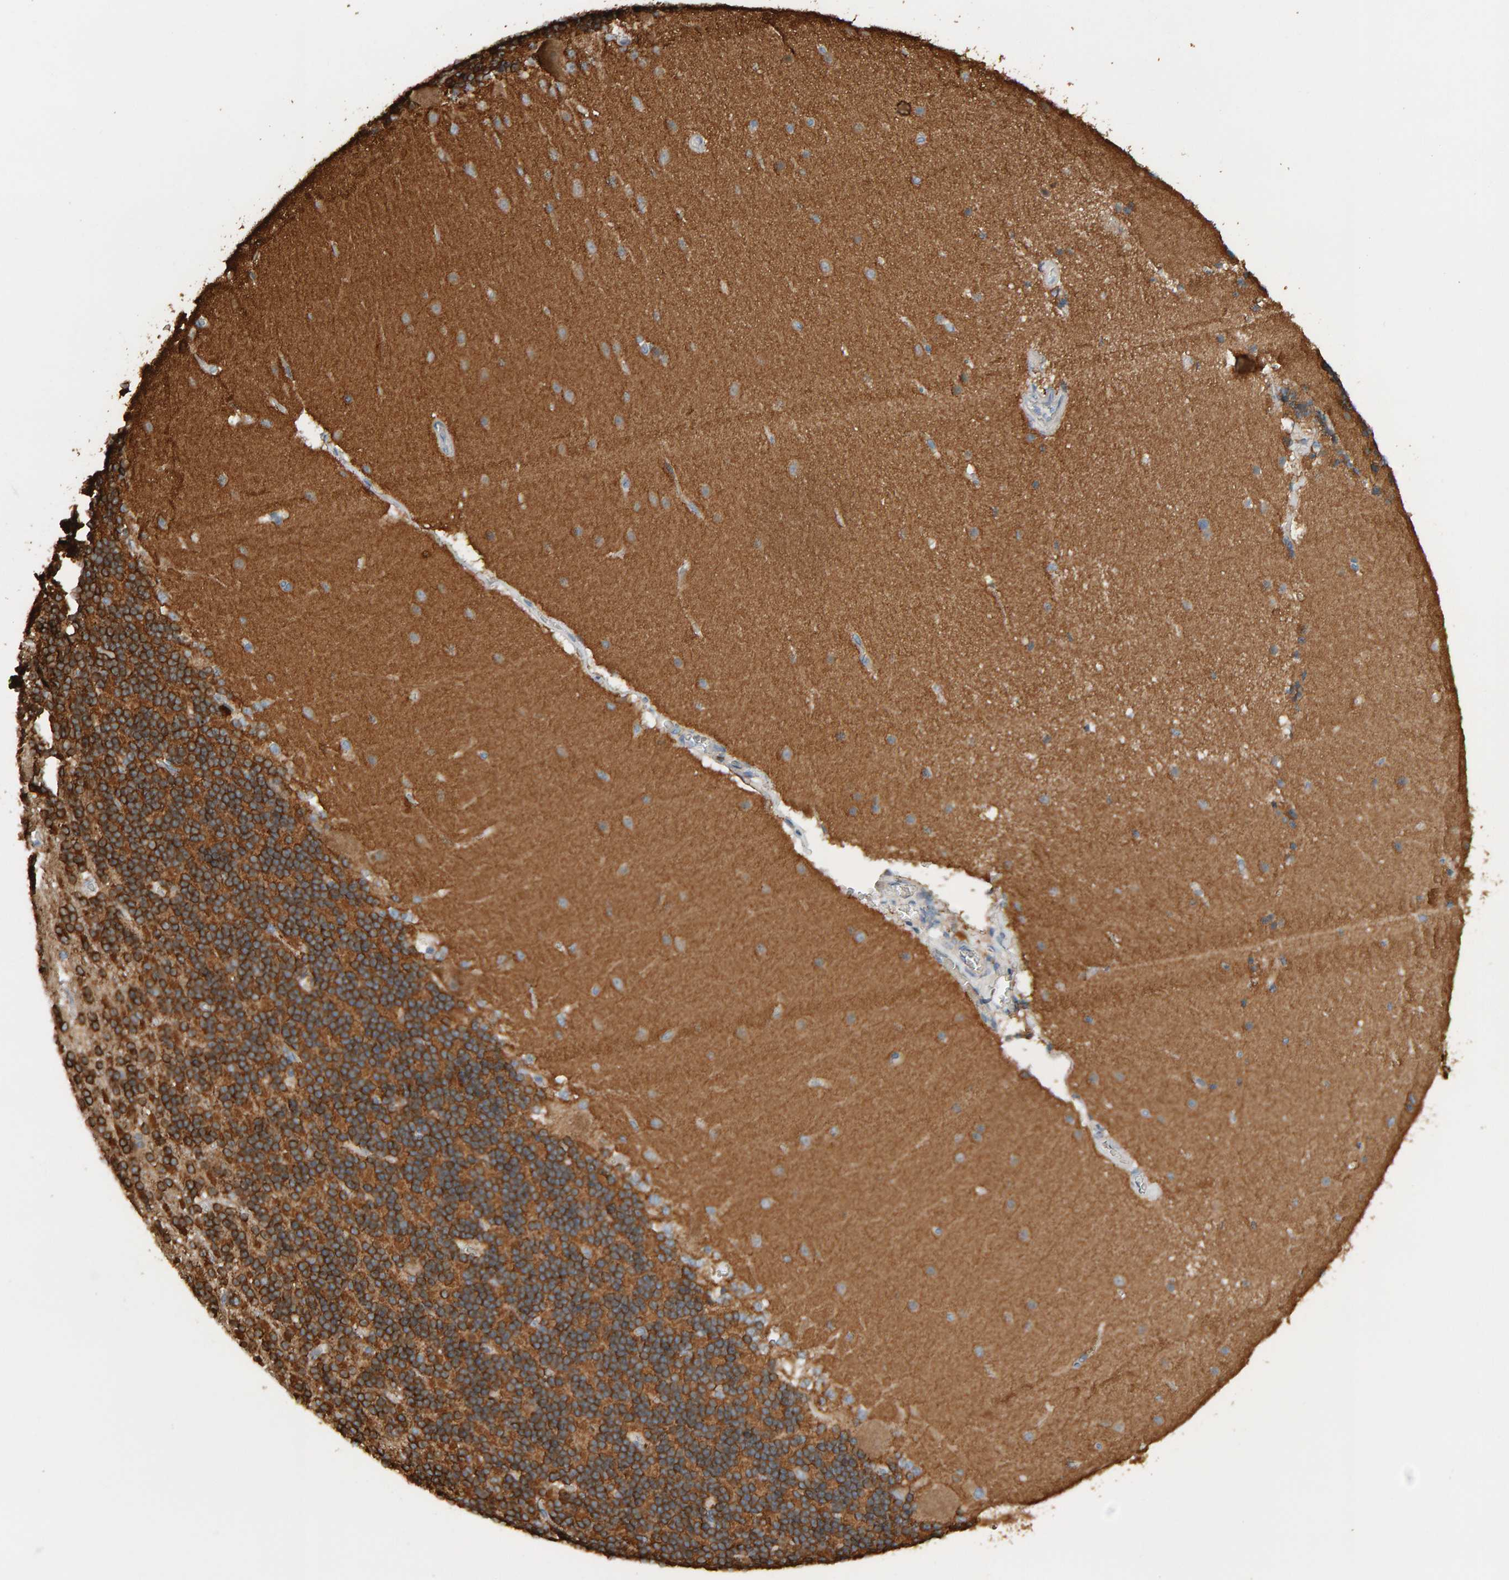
{"staining": {"intensity": "moderate", "quantity": ">75%", "location": "cytoplasmic/membranous"}, "tissue": "cerebellum", "cell_type": "Cells in granular layer", "image_type": "normal", "snomed": [{"axis": "morphology", "description": "Normal tissue, NOS"}, {"axis": "topography", "description": "Cerebellum"}], "caption": "Normal cerebellum exhibits moderate cytoplasmic/membranous staining in approximately >75% of cells in granular layer The protein of interest is stained brown, and the nuclei are stained in blue (DAB (3,3'-diaminobenzidine) IHC with brightfield microscopy, high magnification)..", "gene": "IPPK", "patient": {"sex": "female", "age": 19}}